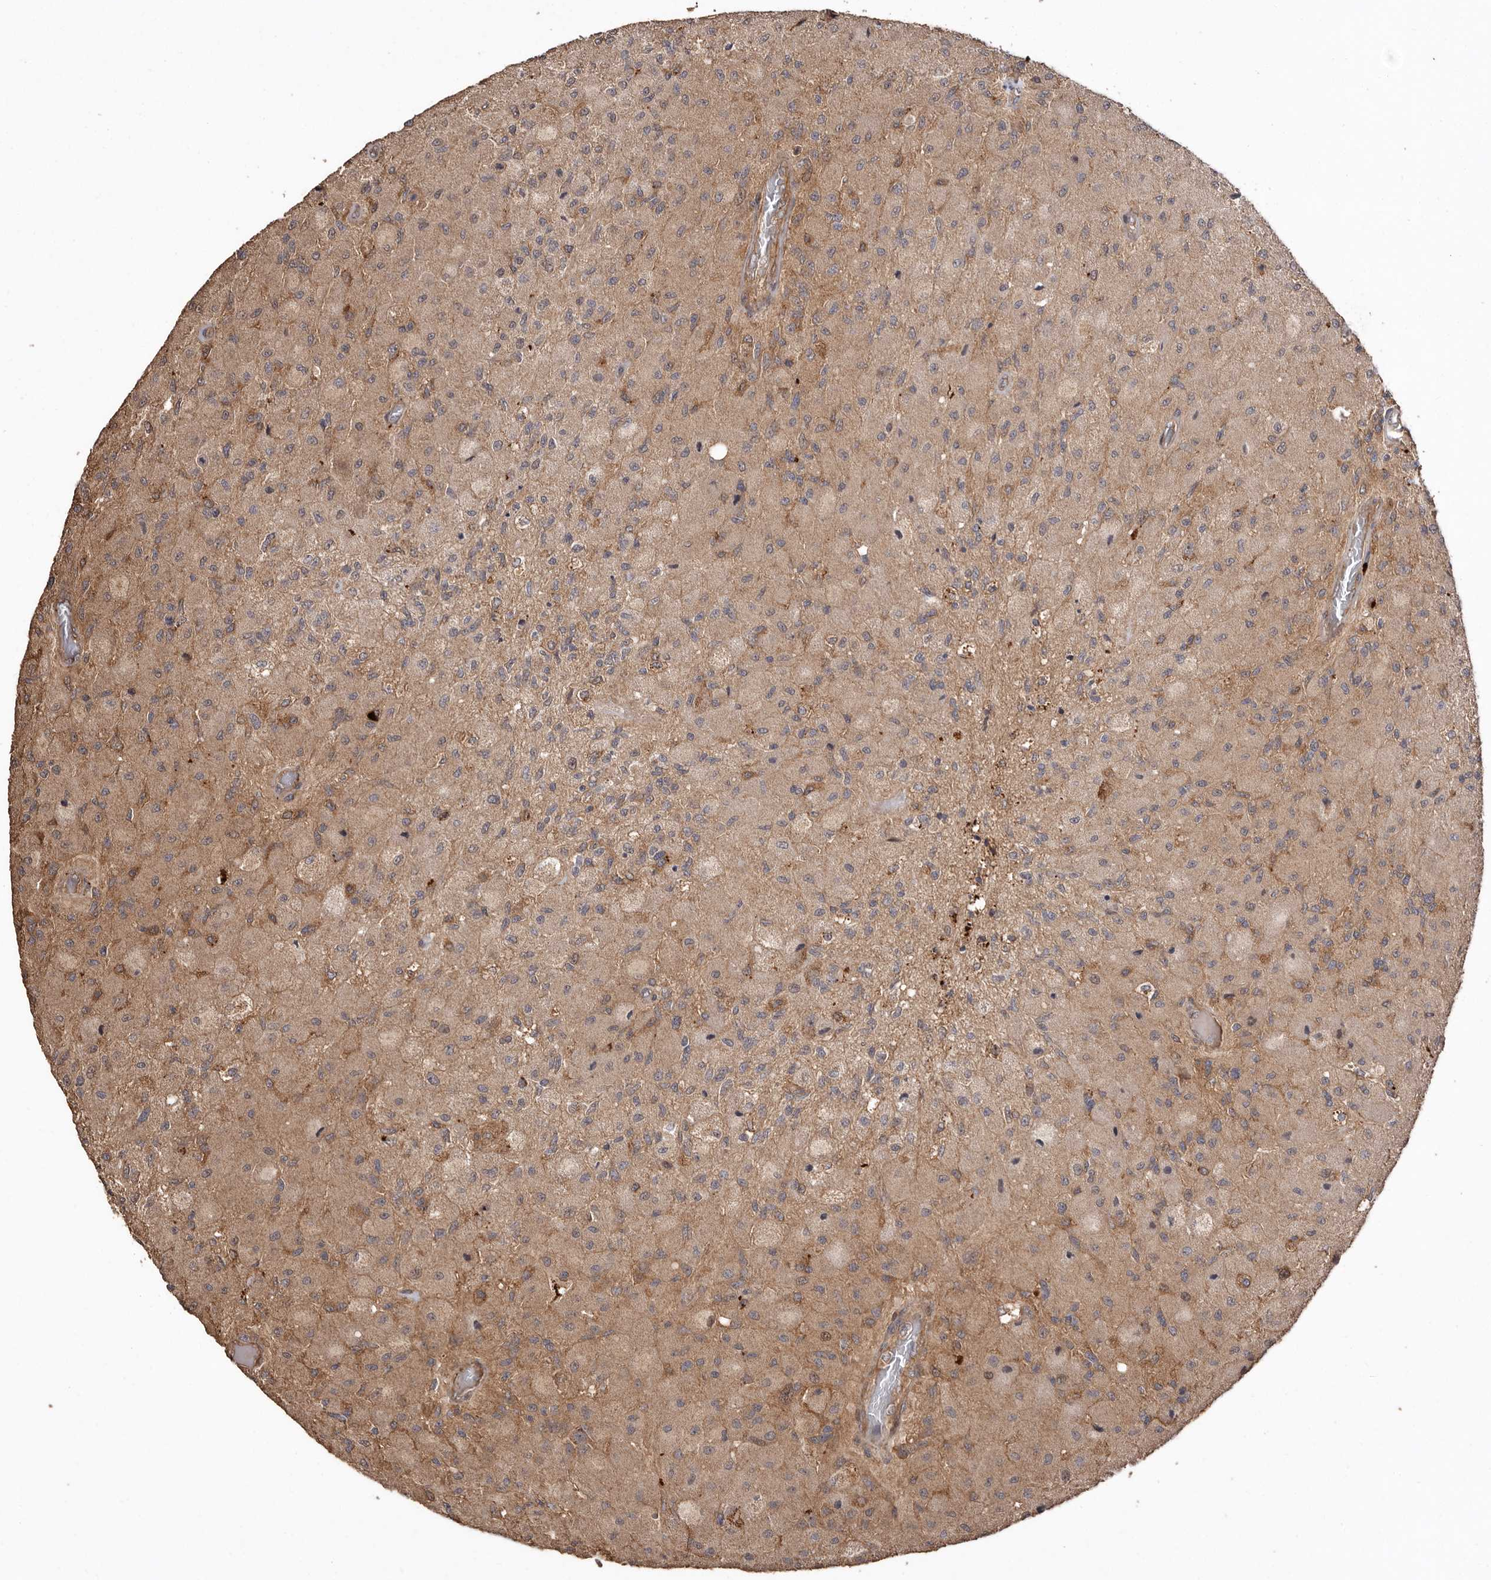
{"staining": {"intensity": "weak", "quantity": "25%-75%", "location": "cytoplasmic/membranous"}, "tissue": "glioma", "cell_type": "Tumor cells", "image_type": "cancer", "snomed": [{"axis": "morphology", "description": "Normal tissue, NOS"}, {"axis": "morphology", "description": "Glioma, malignant, High grade"}, {"axis": "topography", "description": "Cerebral cortex"}], "caption": "High-magnification brightfield microscopy of glioma stained with DAB (3,3'-diaminobenzidine) (brown) and counterstained with hematoxylin (blue). tumor cells exhibit weak cytoplasmic/membranous positivity is identified in approximately25%-75% of cells.", "gene": "RWDD1", "patient": {"sex": "male", "age": 77}}